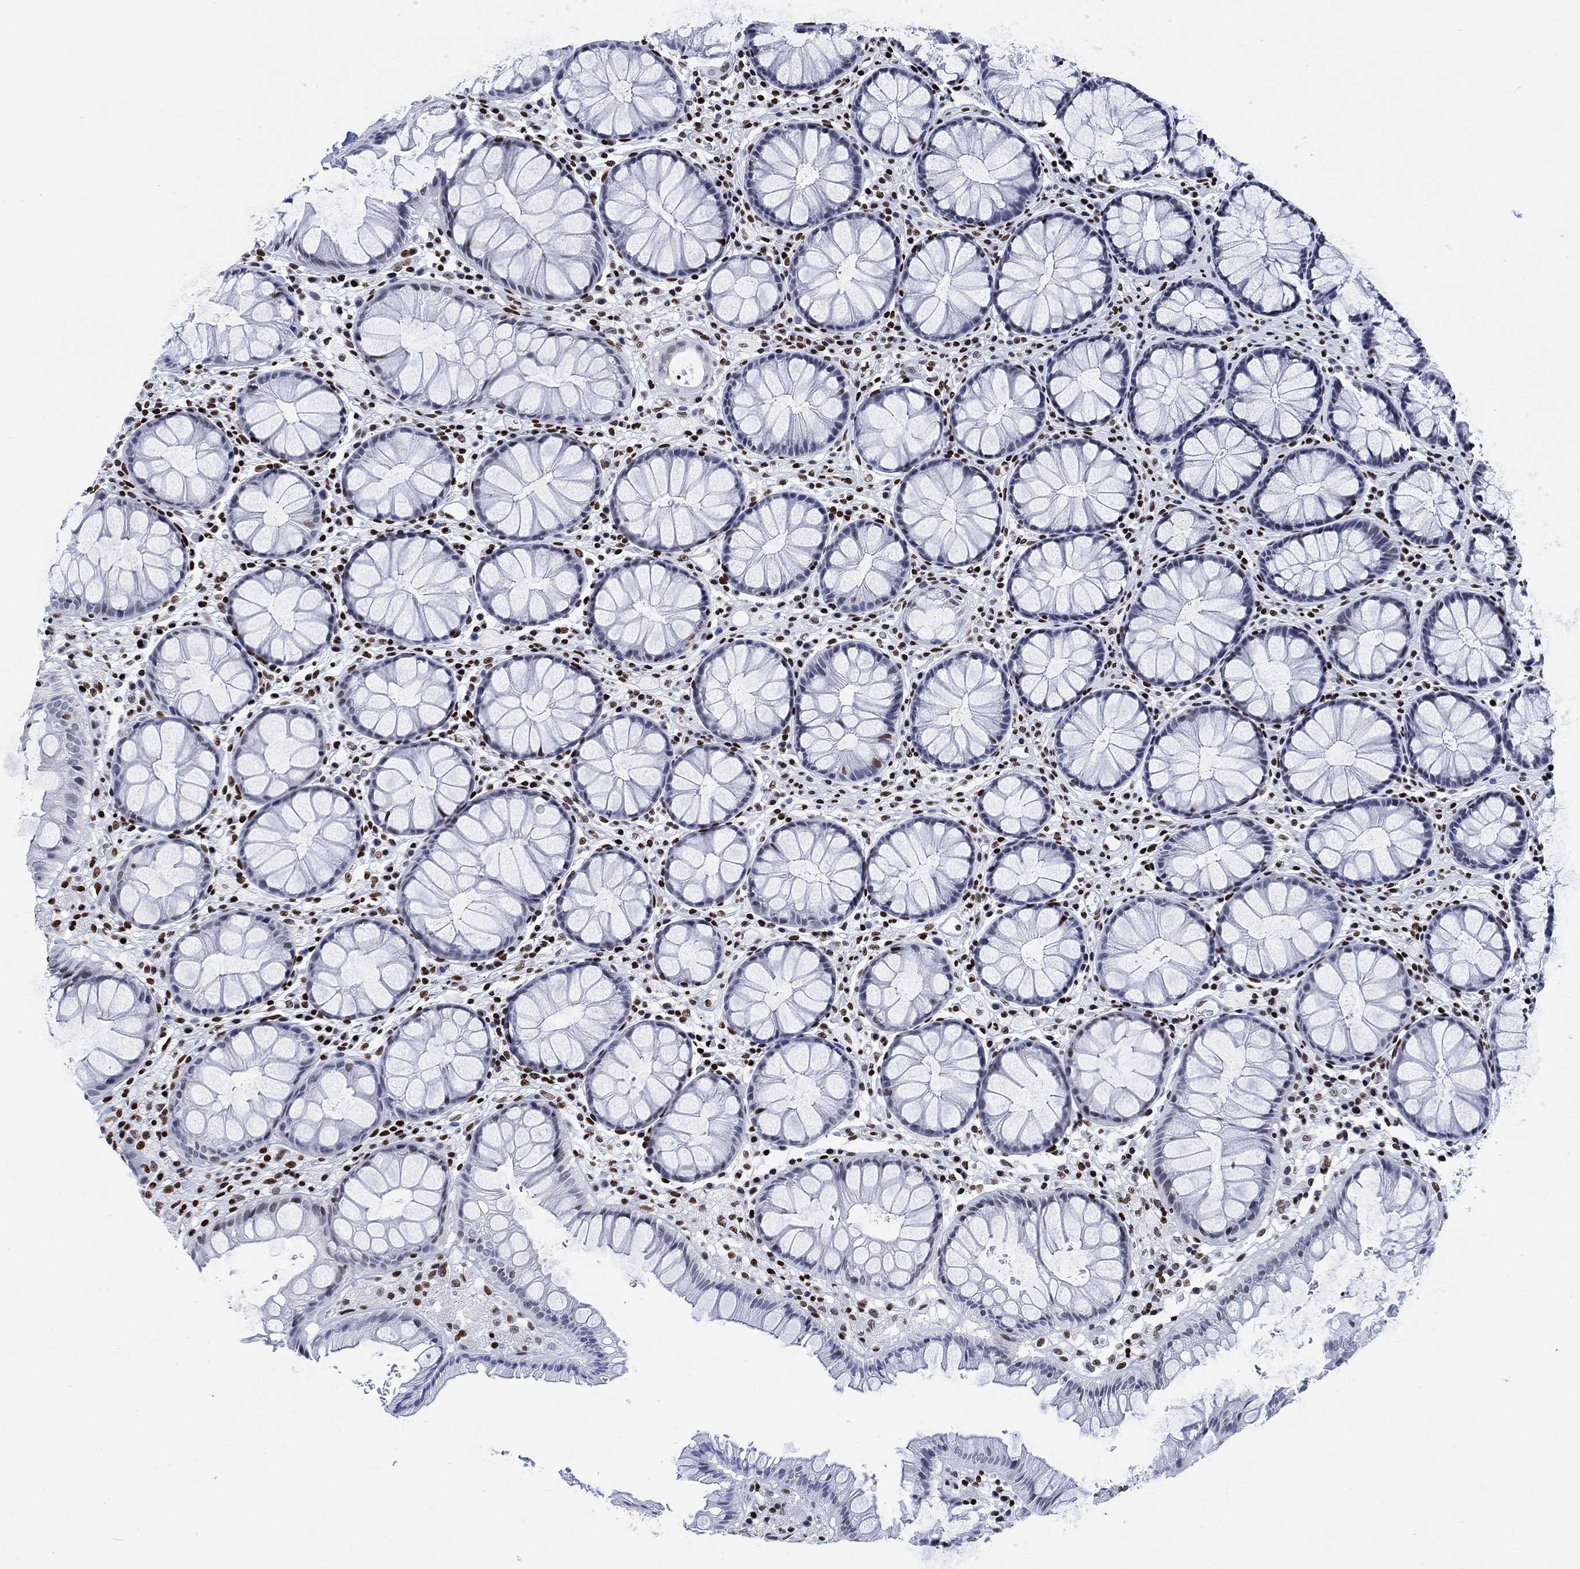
{"staining": {"intensity": "moderate", "quantity": "<25%", "location": "nuclear"}, "tissue": "rectum", "cell_type": "Glandular cells", "image_type": "normal", "snomed": [{"axis": "morphology", "description": "Normal tissue, NOS"}, {"axis": "topography", "description": "Rectum"}], "caption": "This histopathology image reveals immunohistochemistry (IHC) staining of normal human rectum, with low moderate nuclear positivity in approximately <25% of glandular cells.", "gene": "H1", "patient": {"sex": "female", "age": 68}}